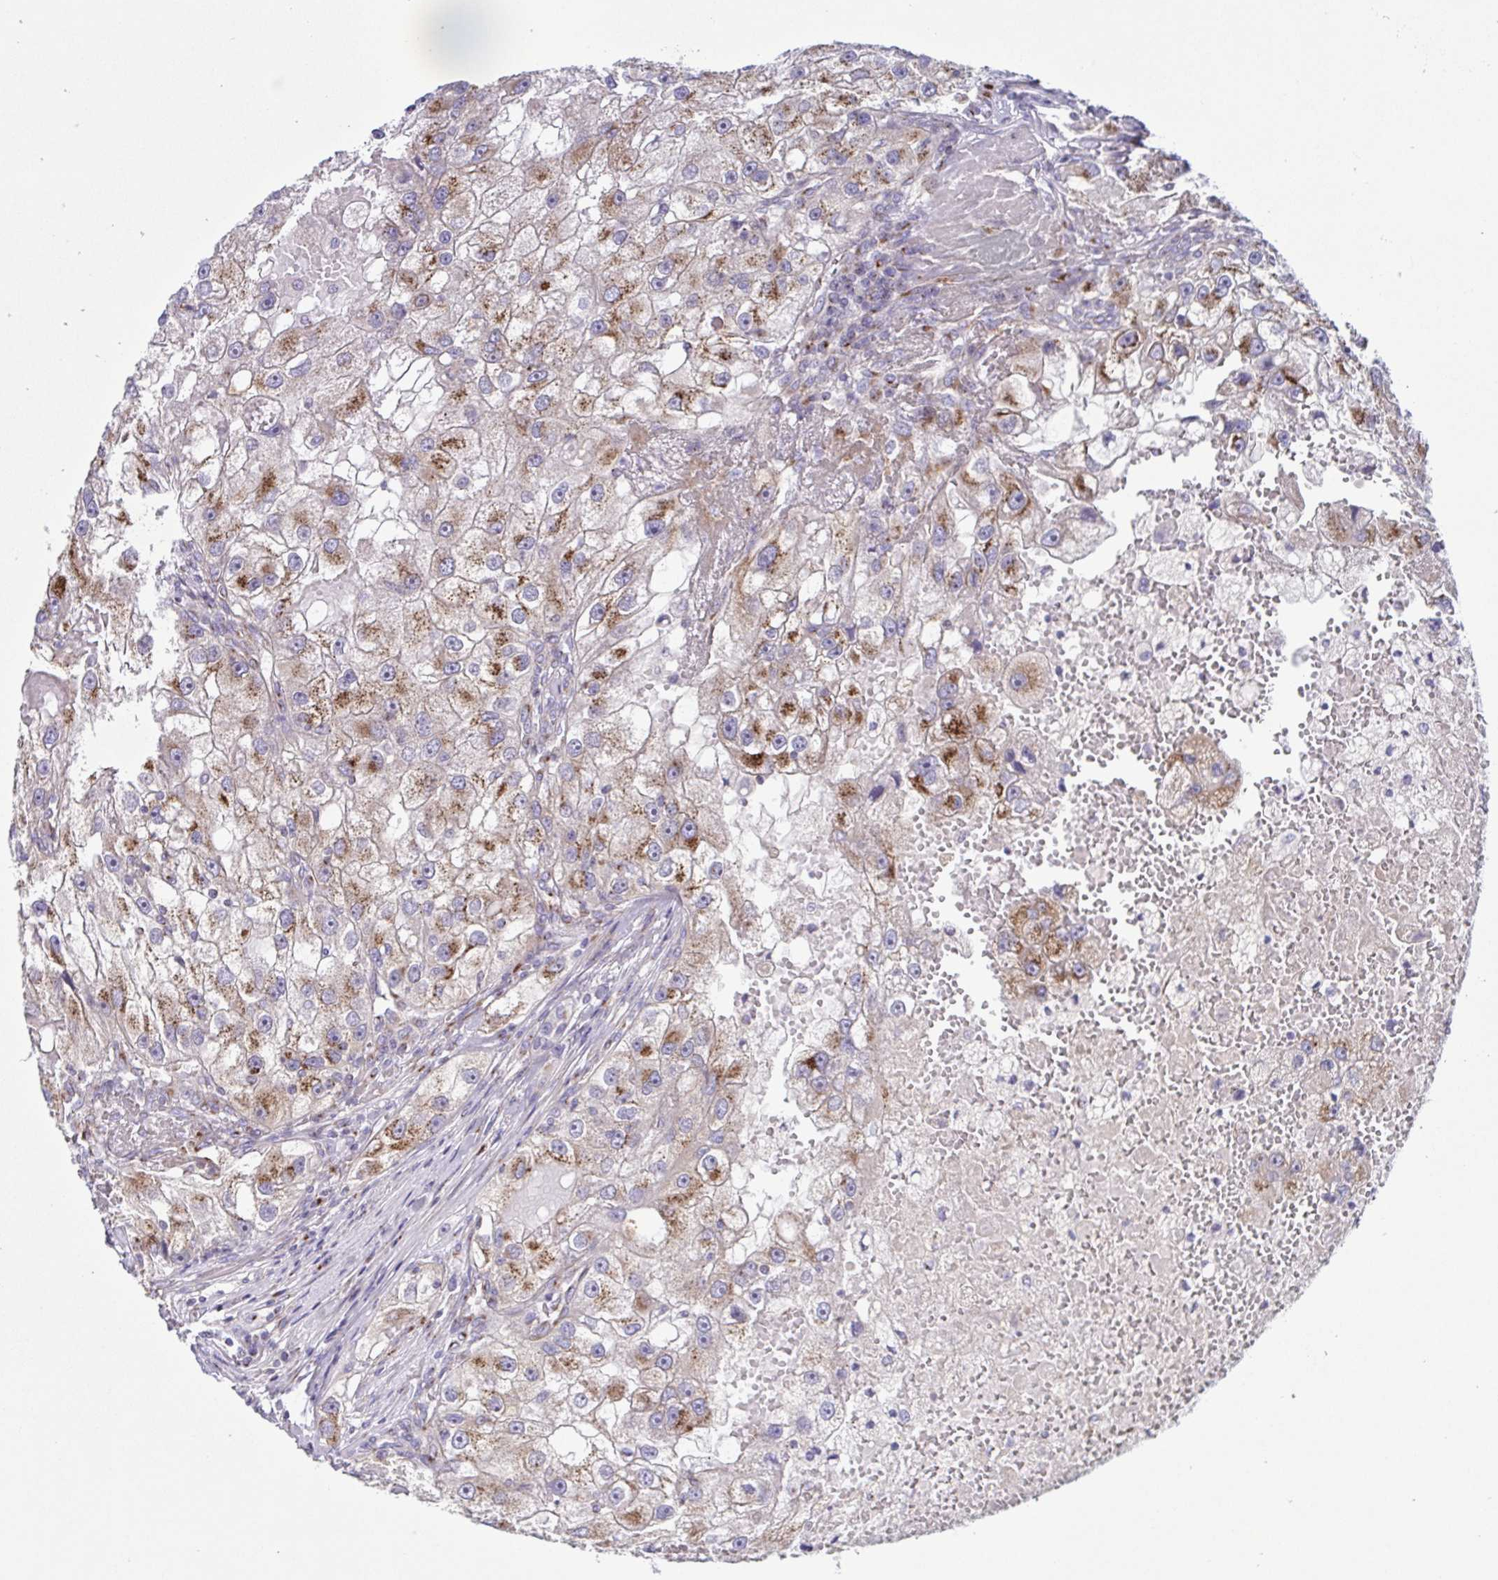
{"staining": {"intensity": "moderate", "quantity": ">75%", "location": "cytoplasmic/membranous"}, "tissue": "renal cancer", "cell_type": "Tumor cells", "image_type": "cancer", "snomed": [{"axis": "morphology", "description": "Adenocarcinoma, NOS"}, {"axis": "topography", "description": "Kidney"}], "caption": "Protein positivity by immunohistochemistry demonstrates moderate cytoplasmic/membranous expression in approximately >75% of tumor cells in renal cancer (adenocarcinoma).", "gene": "COL17A1", "patient": {"sex": "male", "age": 63}}